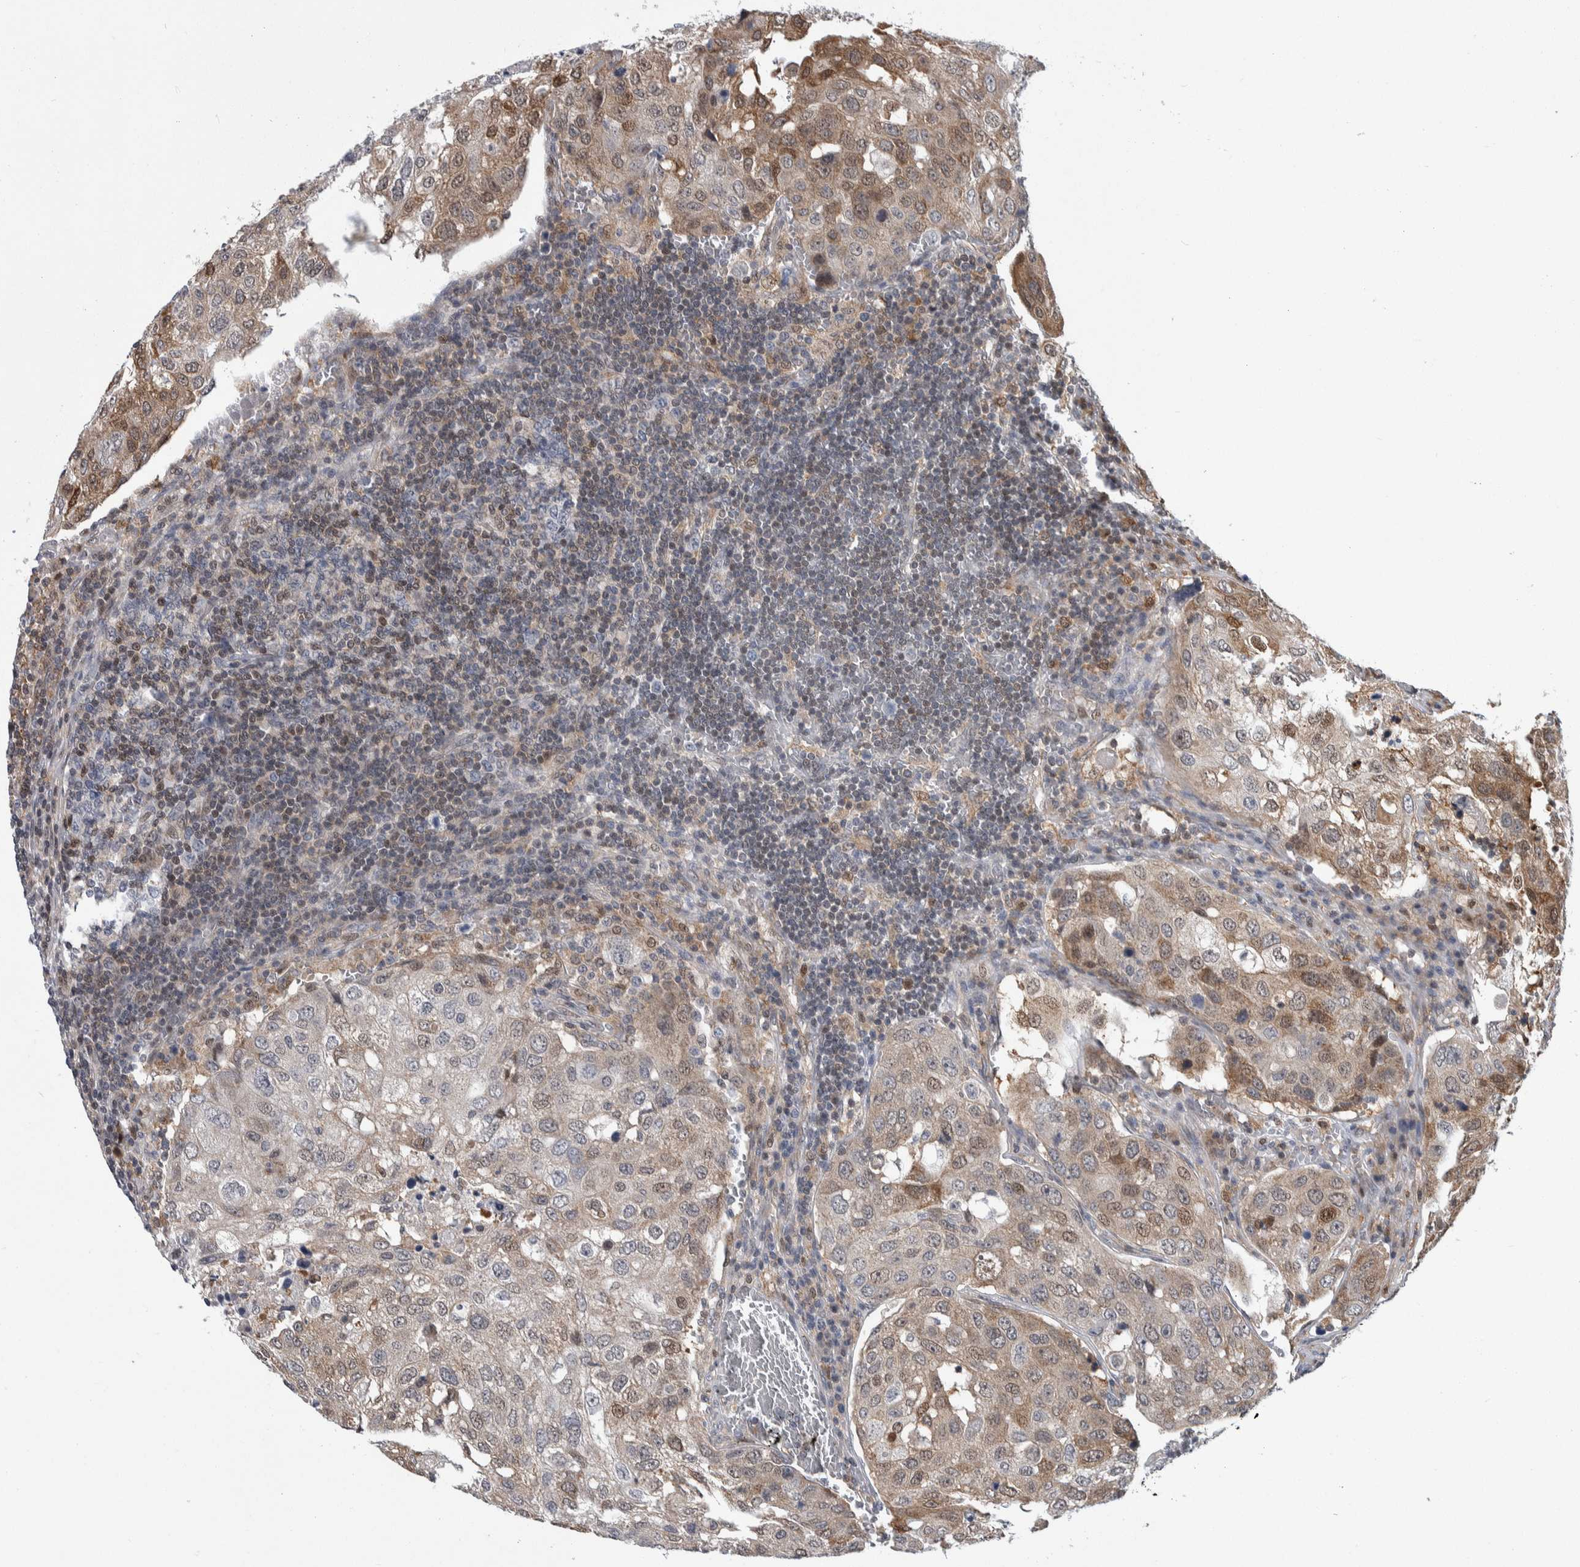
{"staining": {"intensity": "weak", "quantity": "25%-75%", "location": "cytoplasmic/membranous"}, "tissue": "urothelial cancer", "cell_type": "Tumor cells", "image_type": "cancer", "snomed": [{"axis": "morphology", "description": "Urothelial carcinoma, High grade"}, {"axis": "topography", "description": "Lymph node"}, {"axis": "topography", "description": "Urinary bladder"}], "caption": "Urothelial cancer stained with a brown dye reveals weak cytoplasmic/membranous positive positivity in approximately 25%-75% of tumor cells.", "gene": "PTPA", "patient": {"sex": "male", "age": 51}}